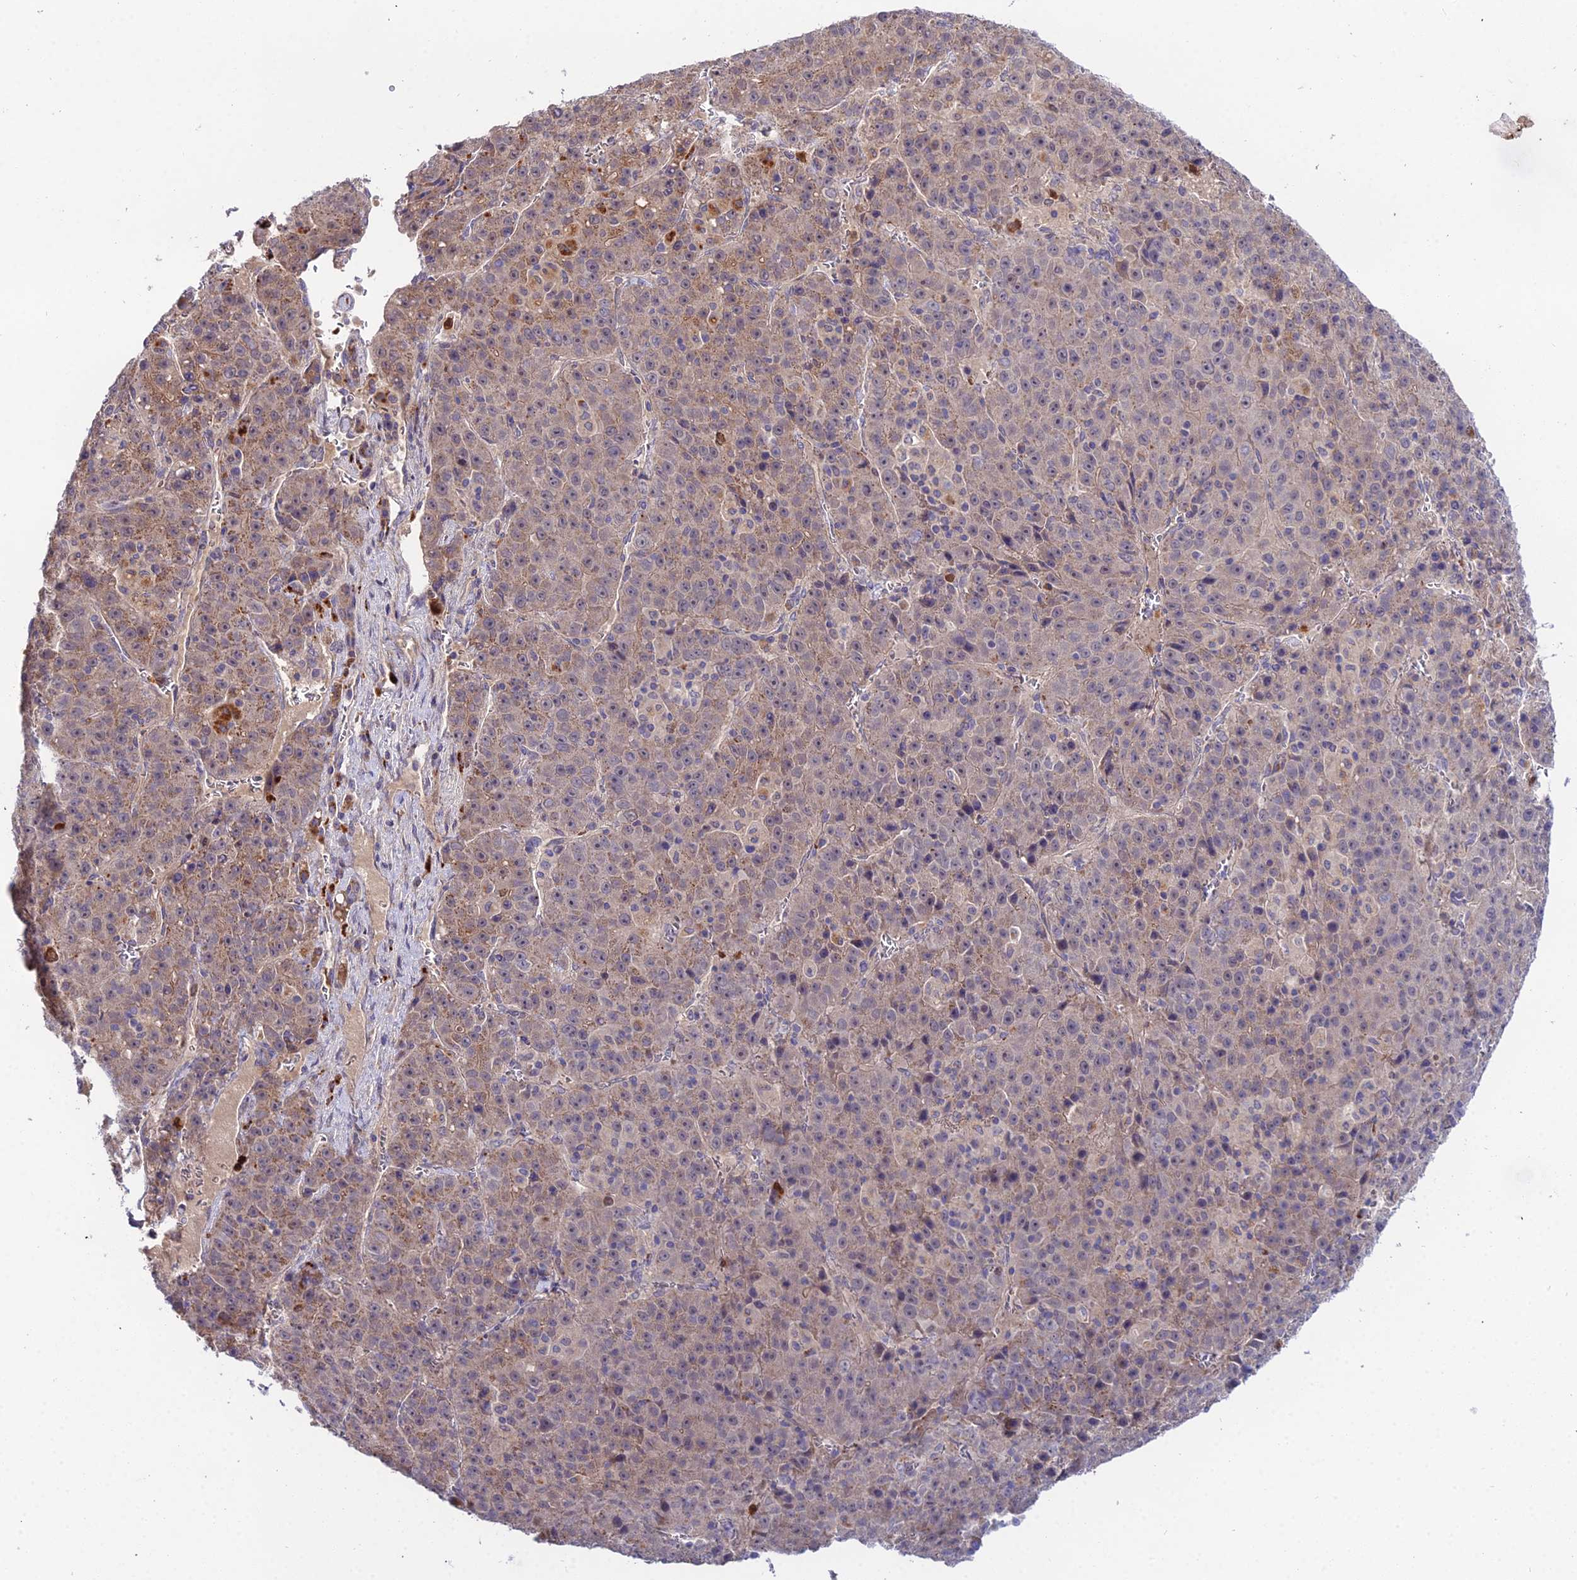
{"staining": {"intensity": "weak", "quantity": "25%-75%", "location": "cytoplasmic/membranous"}, "tissue": "liver cancer", "cell_type": "Tumor cells", "image_type": "cancer", "snomed": [{"axis": "morphology", "description": "Carcinoma, Hepatocellular, NOS"}, {"axis": "topography", "description": "Liver"}], "caption": "This image displays IHC staining of liver cancer (hepatocellular carcinoma), with low weak cytoplasmic/membranous staining in approximately 25%-75% of tumor cells.", "gene": "EID2", "patient": {"sex": "female", "age": 53}}